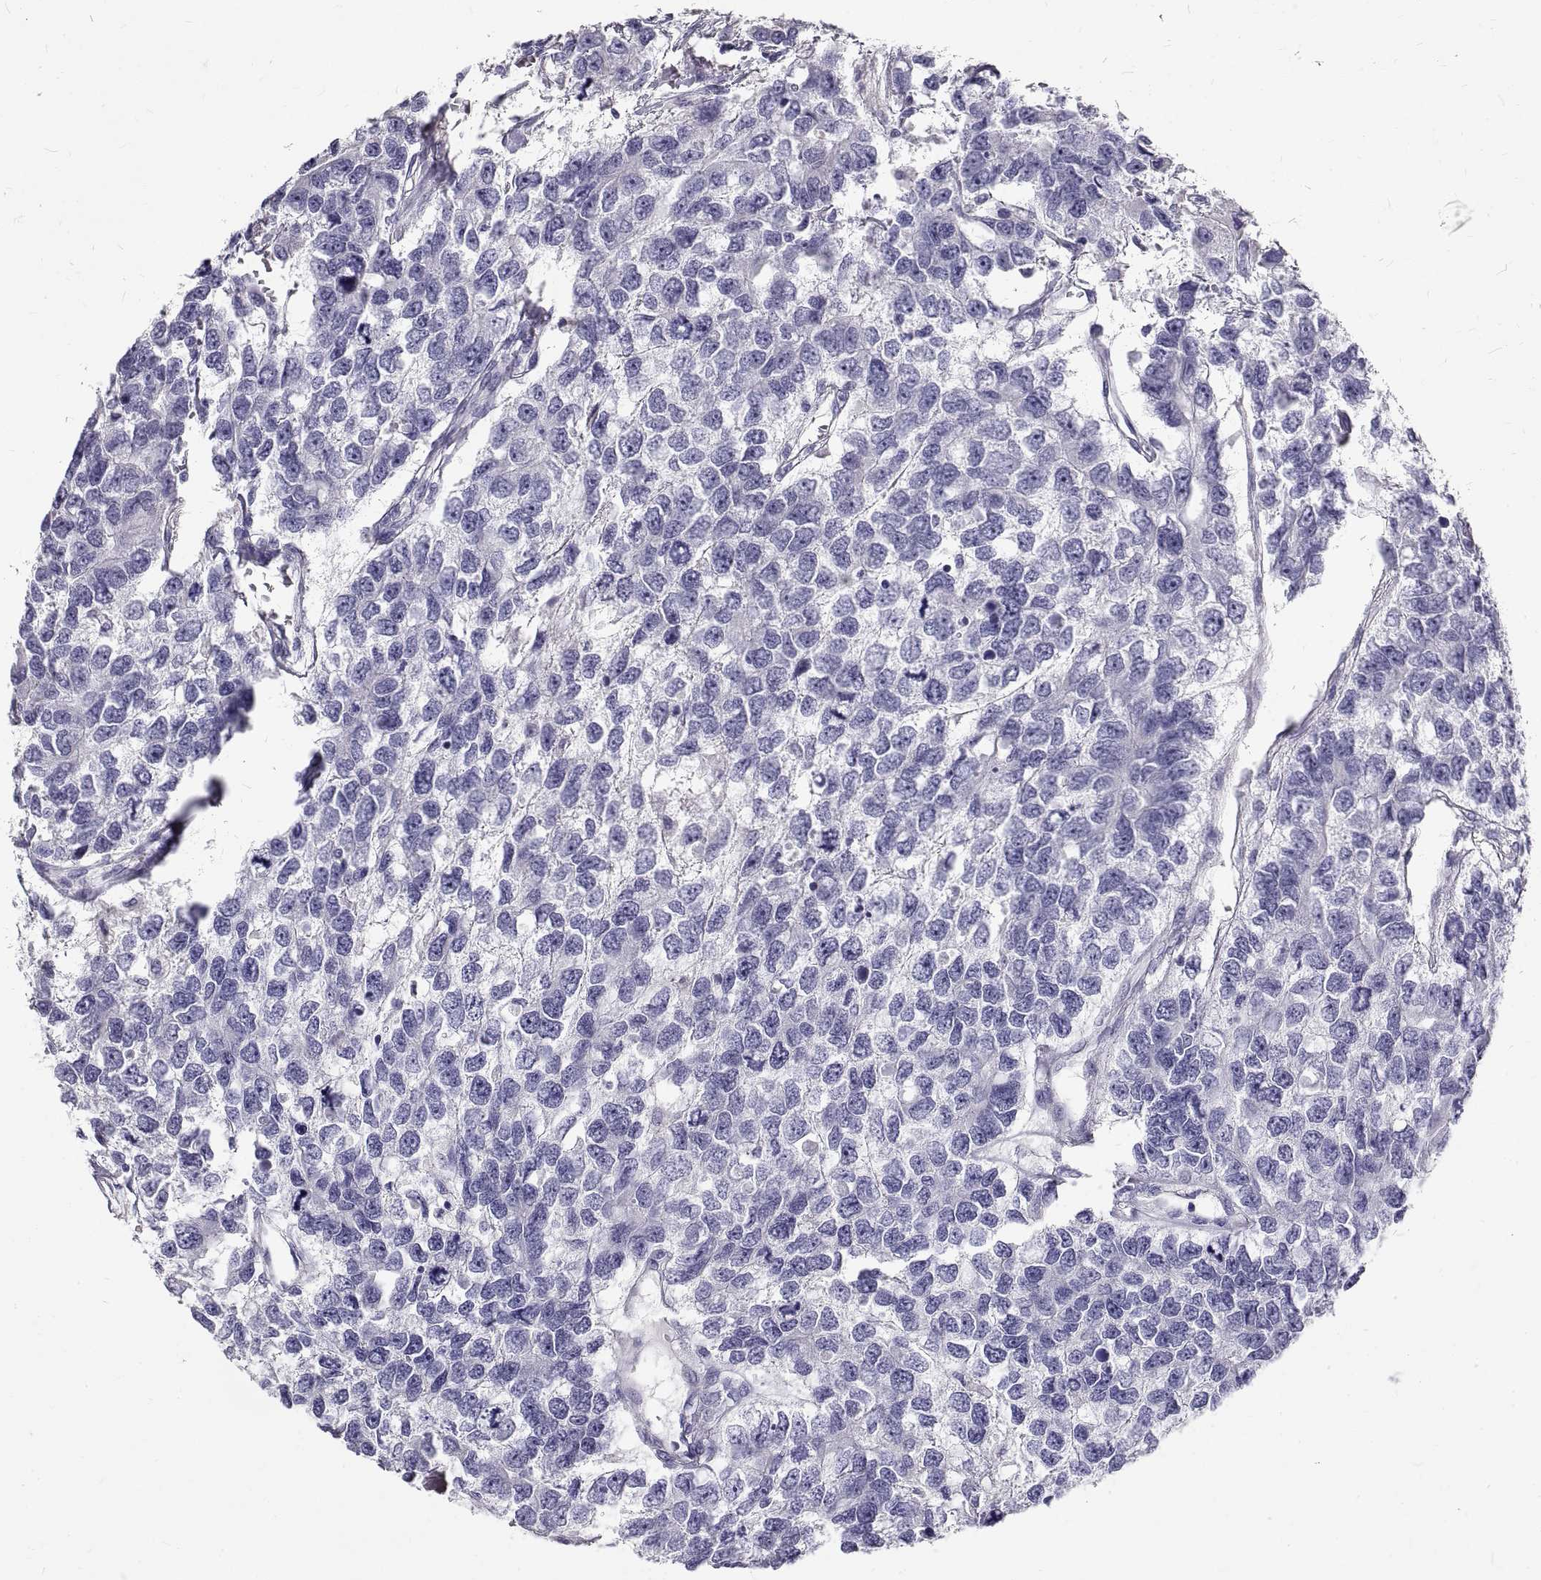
{"staining": {"intensity": "negative", "quantity": "none", "location": "none"}, "tissue": "testis cancer", "cell_type": "Tumor cells", "image_type": "cancer", "snomed": [{"axis": "morphology", "description": "Seminoma, NOS"}, {"axis": "topography", "description": "Testis"}], "caption": "Immunohistochemistry (IHC) photomicrograph of neoplastic tissue: testis cancer (seminoma) stained with DAB shows no significant protein expression in tumor cells. The staining was performed using DAB (3,3'-diaminobenzidine) to visualize the protein expression in brown, while the nuclei were stained in blue with hematoxylin (Magnification: 20x).", "gene": "GNG12", "patient": {"sex": "male", "age": 52}}